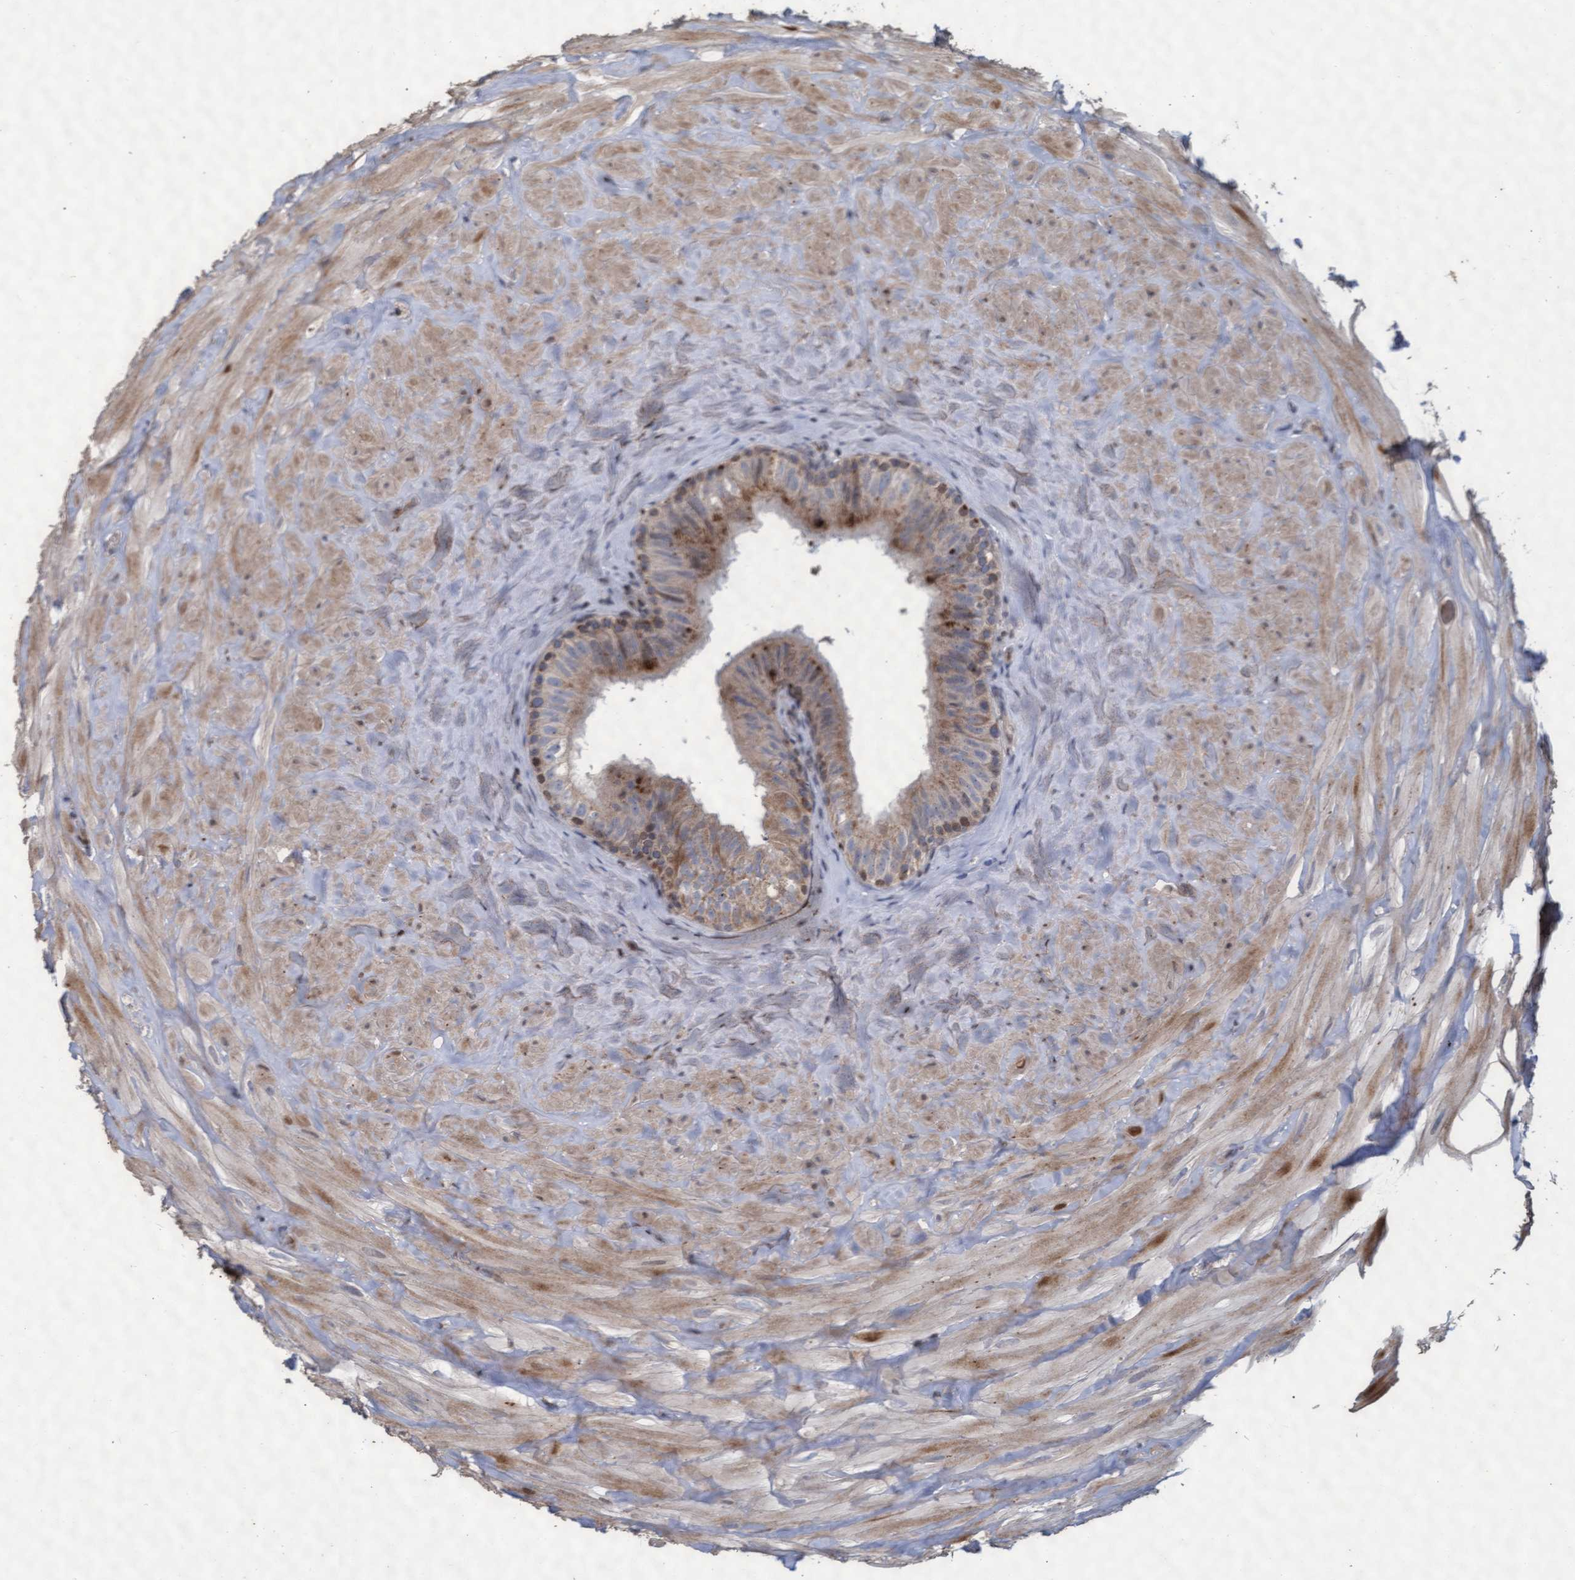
{"staining": {"intensity": "moderate", "quantity": ">75%", "location": "cytoplasmic/membranous"}, "tissue": "epididymis", "cell_type": "Glandular cells", "image_type": "normal", "snomed": [{"axis": "morphology", "description": "Normal tissue, NOS"}, {"axis": "topography", "description": "Ureter, NOS"}], "caption": "IHC of unremarkable epididymis exhibits medium levels of moderate cytoplasmic/membranous staining in approximately >75% of glandular cells.", "gene": "KCNC2", "patient": {"sex": "male", "age": 61}}